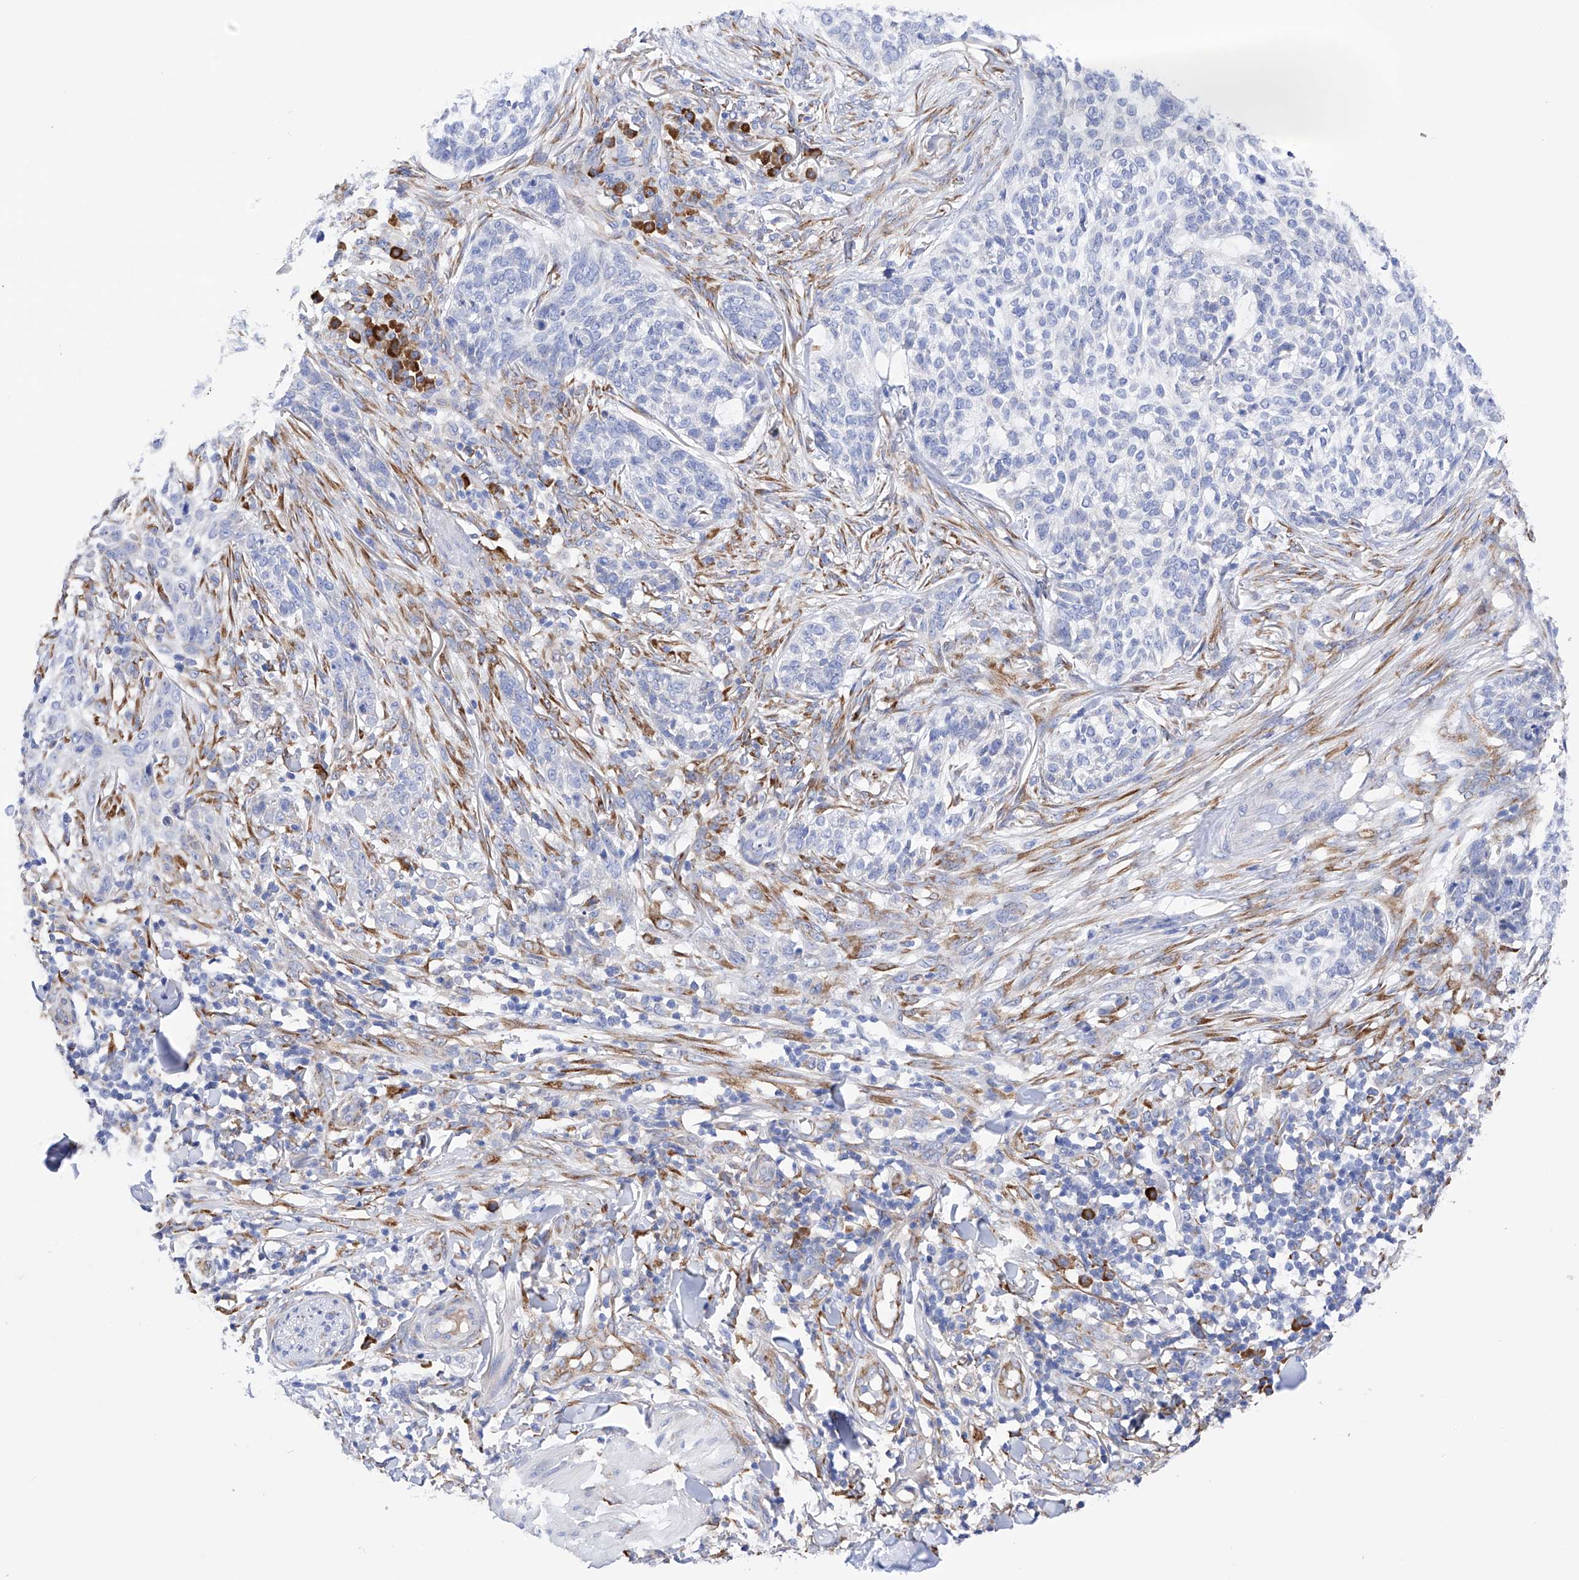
{"staining": {"intensity": "negative", "quantity": "none", "location": "none"}, "tissue": "skin cancer", "cell_type": "Tumor cells", "image_type": "cancer", "snomed": [{"axis": "morphology", "description": "Basal cell carcinoma"}, {"axis": "topography", "description": "Skin"}], "caption": "A photomicrograph of human basal cell carcinoma (skin) is negative for staining in tumor cells.", "gene": "PDIA5", "patient": {"sex": "female", "age": 64}}